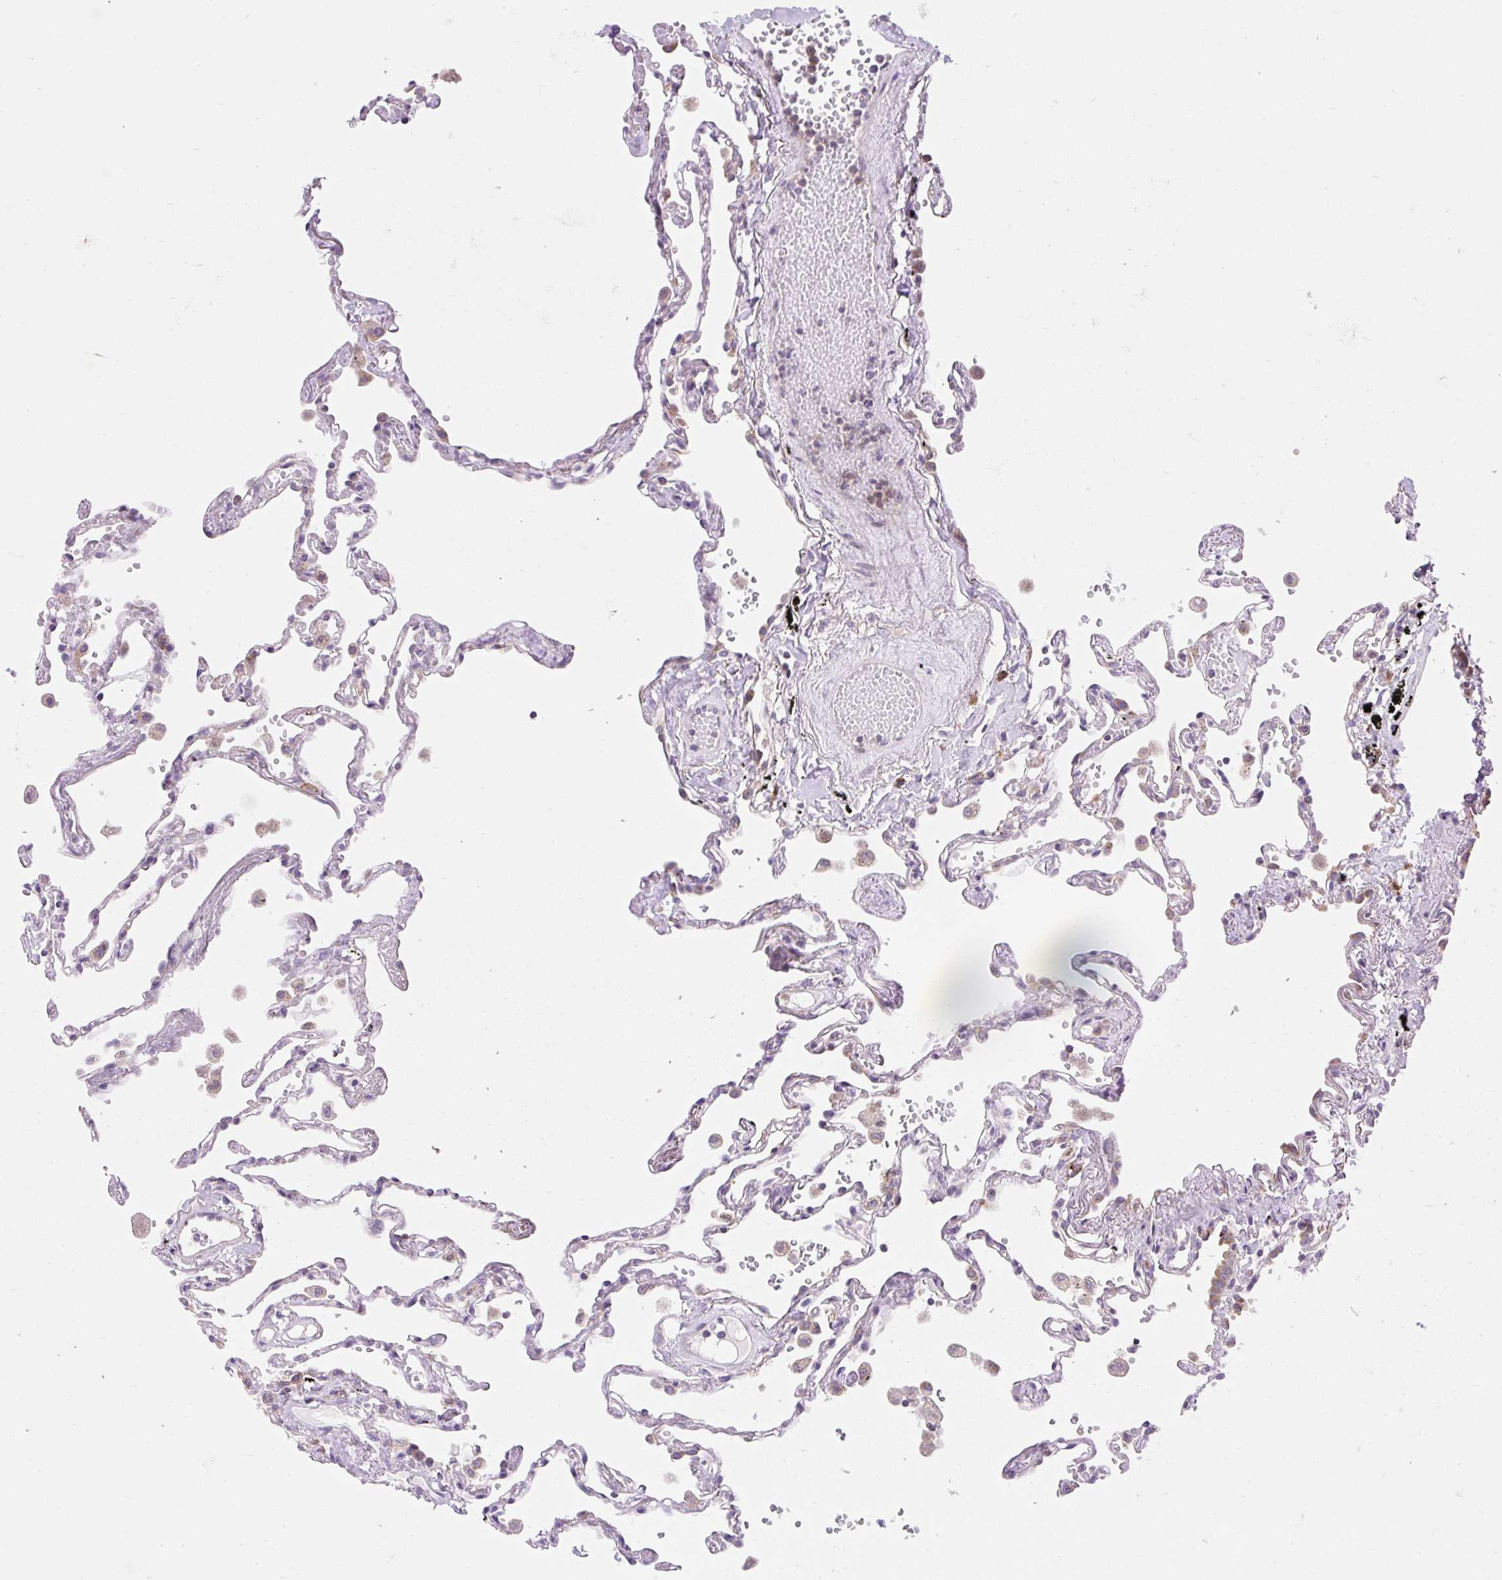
{"staining": {"intensity": "weak", "quantity": "<25%", "location": "cytoplasmic/membranous"}, "tissue": "lung", "cell_type": "Alveolar cells", "image_type": "normal", "snomed": [{"axis": "morphology", "description": "Normal tissue, NOS"}, {"axis": "topography", "description": "Lung"}], "caption": "DAB immunohistochemical staining of unremarkable lung displays no significant staining in alveolar cells. Nuclei are stained in blue.", "gene": "GPR45", "patient": {"sex": "female", "age": 67}}